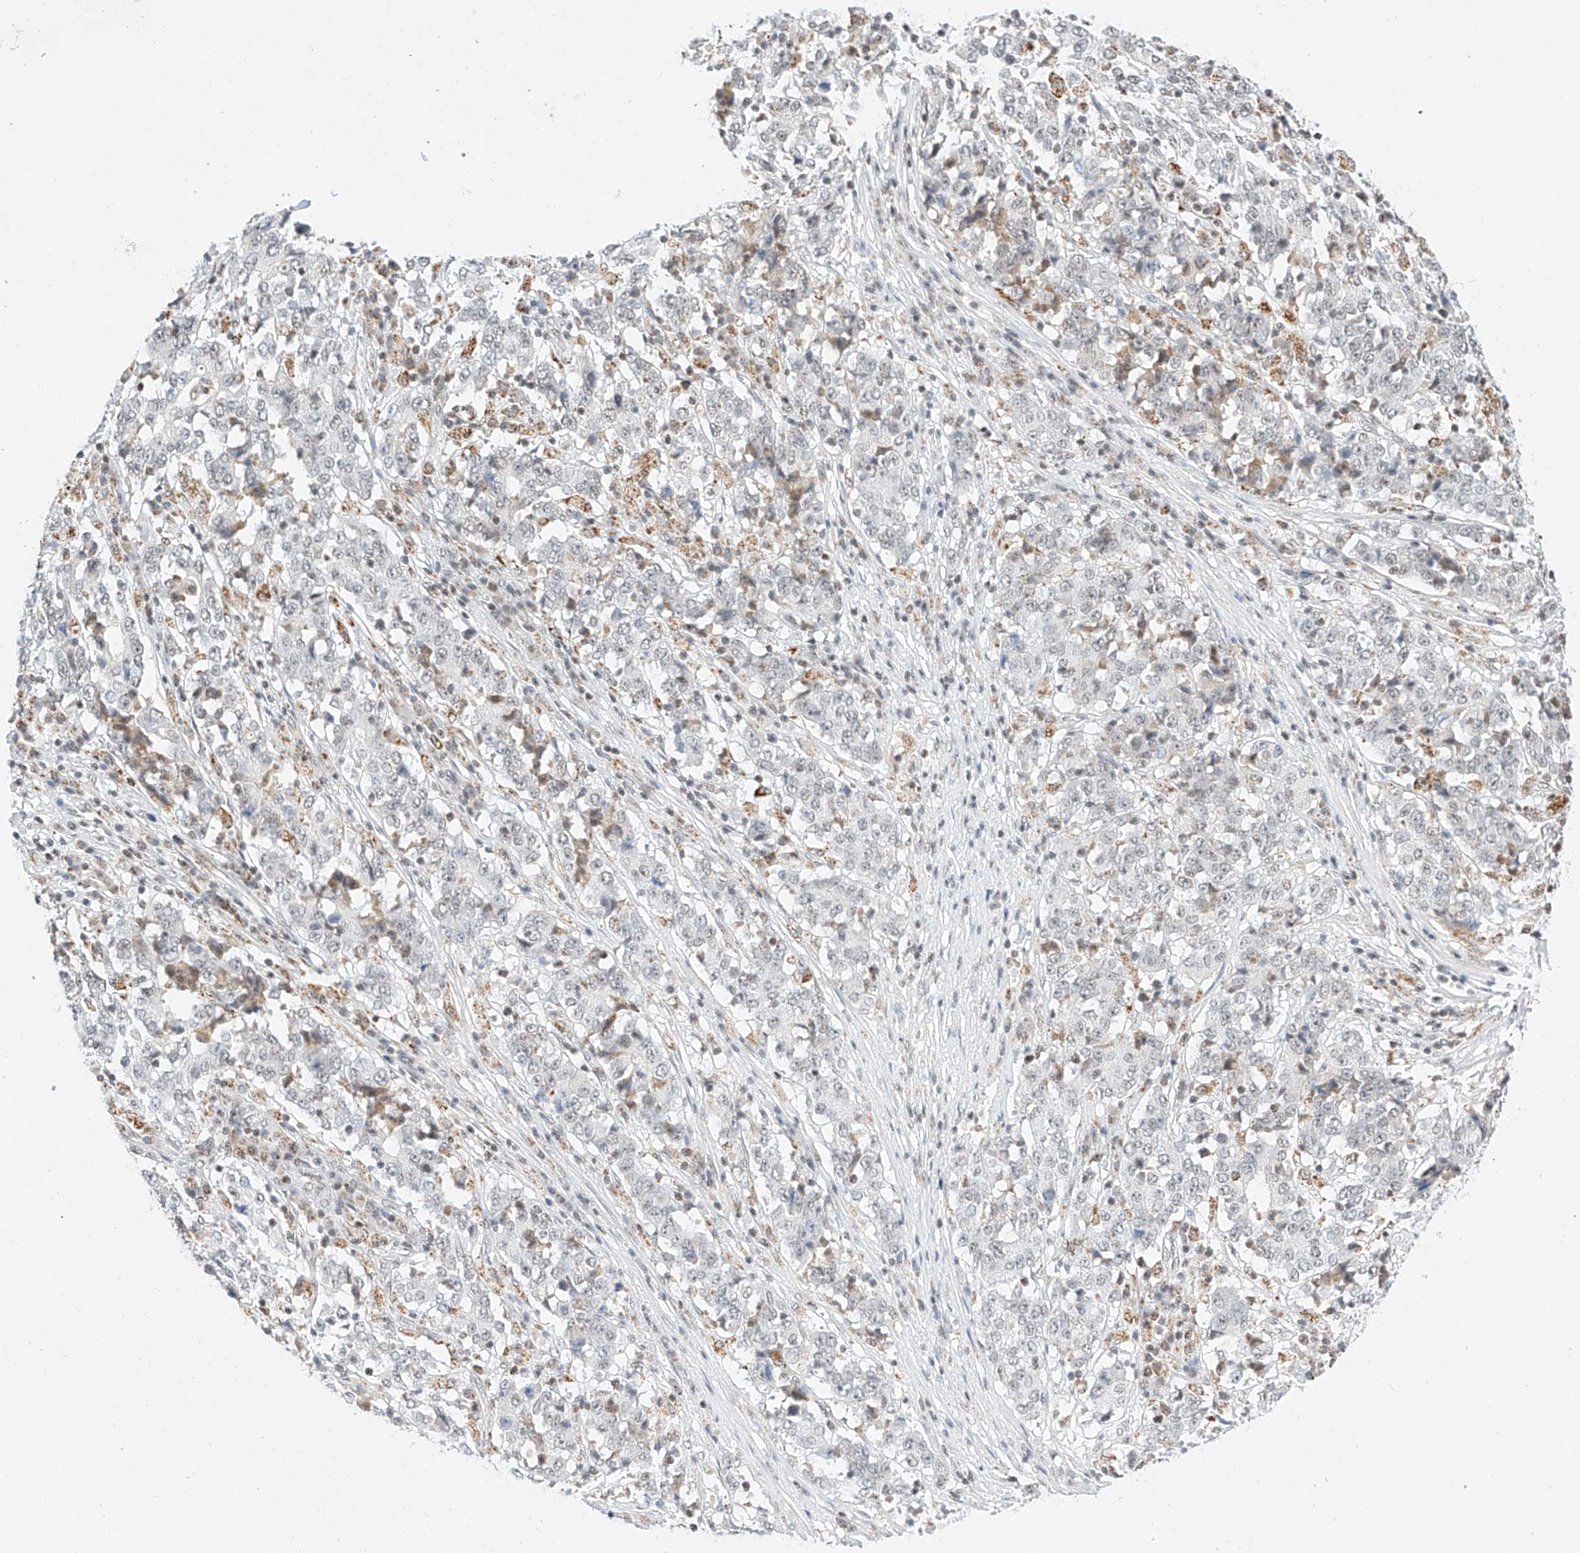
{"staining": {"intensity": "negative", "quantity": "none", "location": "none"}, "tissue": "stomach cancer", "cell_type": "Tumor cells", "image_type": "cancer", "snomed": [{"axis": "morphology", "description": "Adenocarcinoma, NOS"}, {"axis": "topography", "description": "Stomach"}], "caption": "Immunohistochemistry (IHC) image of adenocarcinoma (stomach) stained for a protein (brown), which demonstrates no staining in tumor cells.", "gene": "NRF1", "patient": {"sex": "male", "age": 59}}